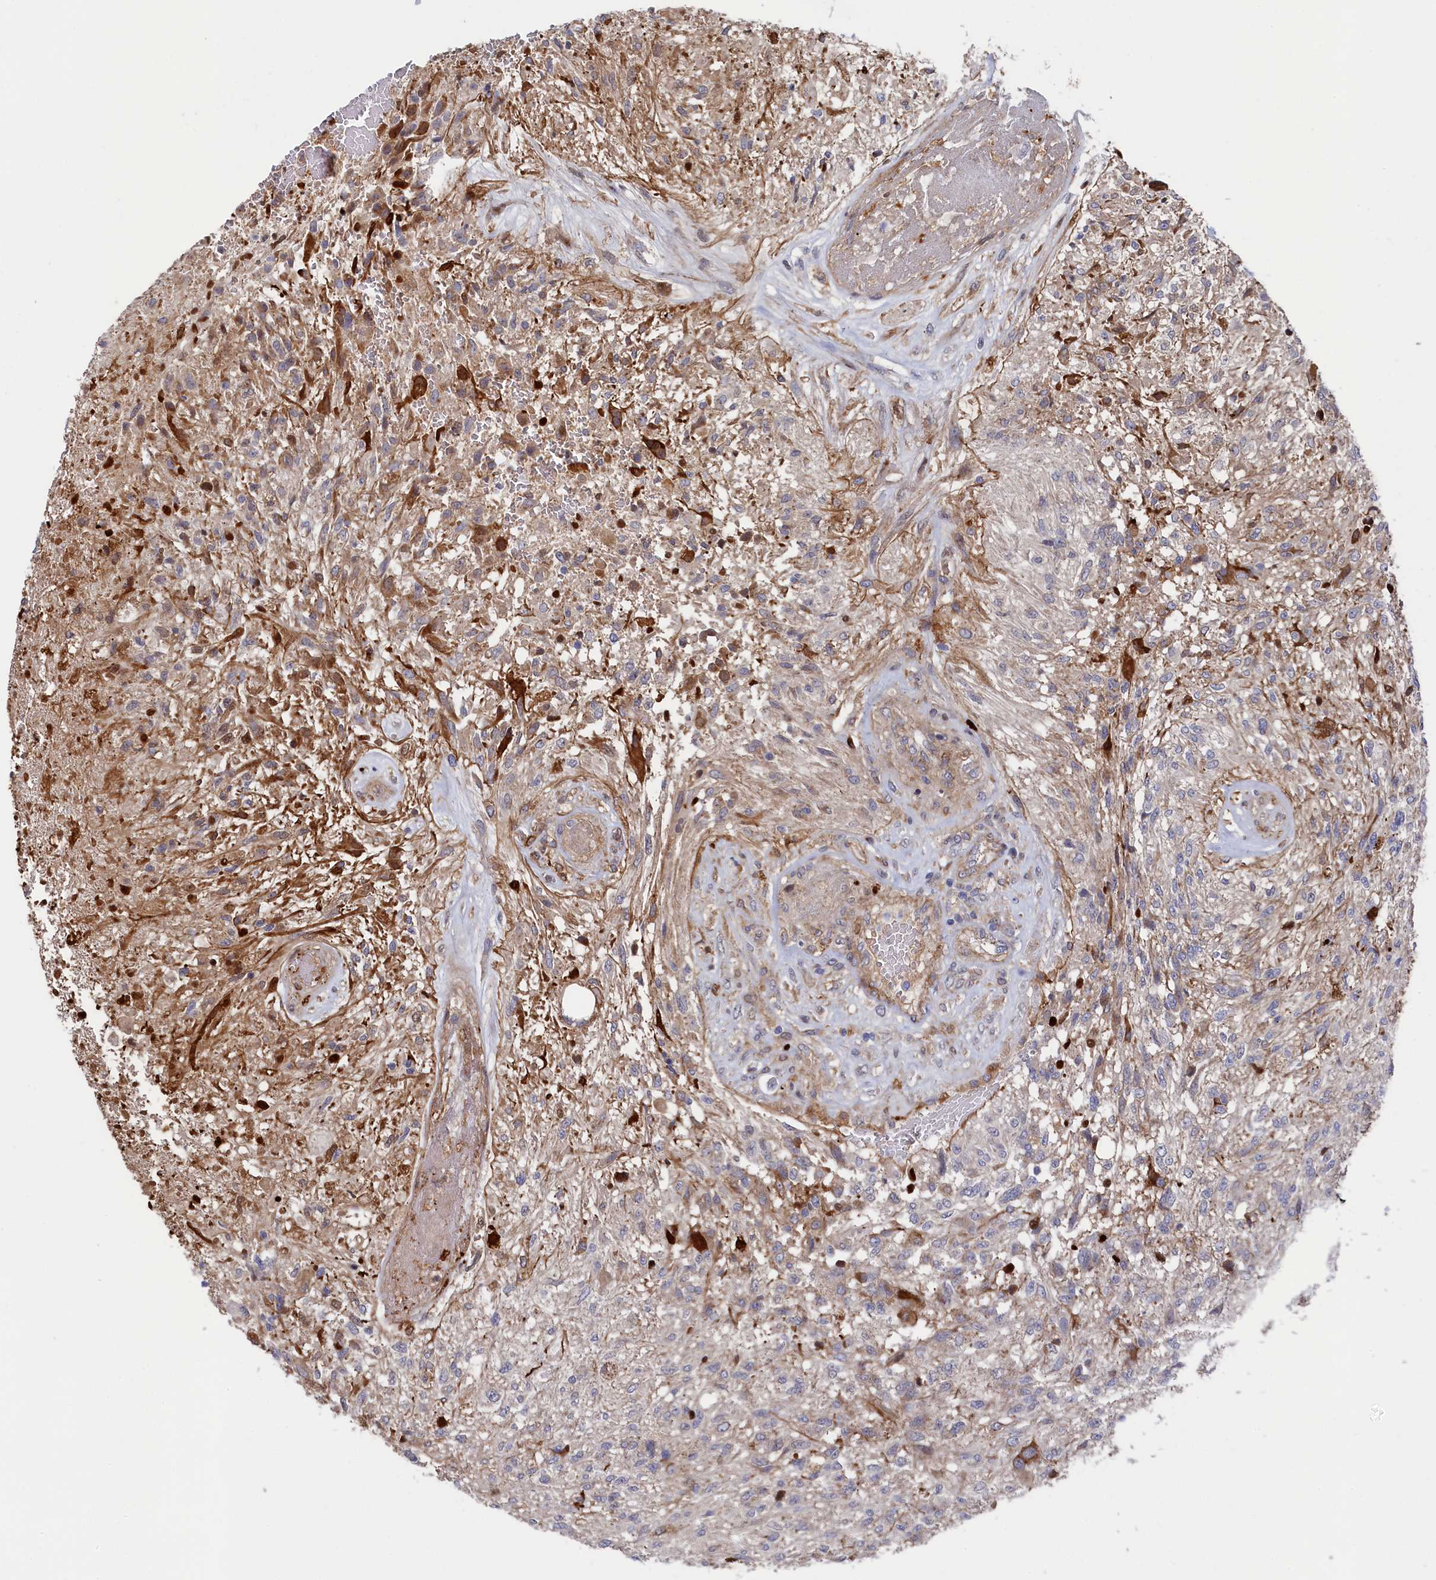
{"staining": {"intensity": "moderate", "quantity": "<25%", "location": "cytoplasmic/membranous"}, "tissue": "glioma", "cell_type": "Tumor cells", "image_type": "cancer", "snomed": [{"axis": "morphology", "description": "Glioma, malignant, High grade"}, {"axis": "topography", "description": "Brain"}], "caption": "Glioma stained with a protein marker demonstrates moderate staining in tumor cells.", "gene": "ZNF891", "patient": {"sex": "male", "age": 56}}